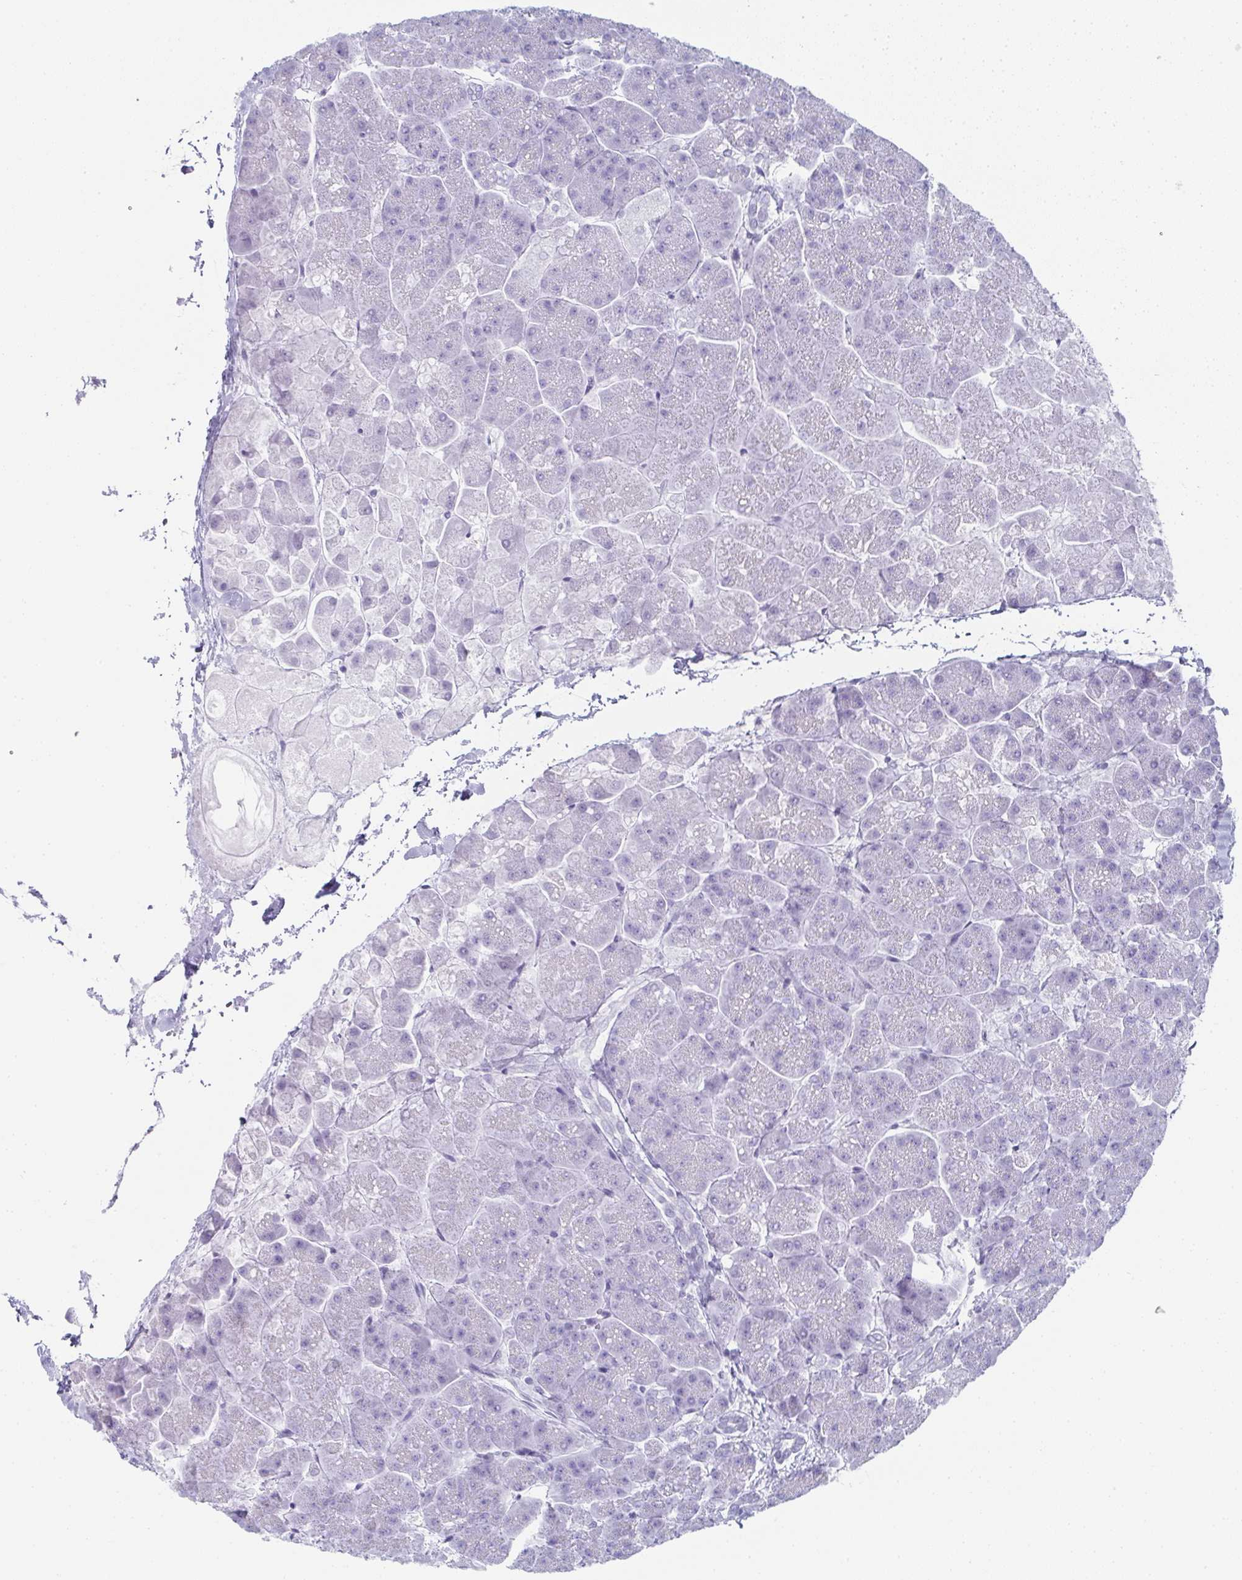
{"staining": {"intensity": "negative", "quantity": "none", "location": "none"}, "tissue": "pancreas", "cell_type": "Exocrine glandular cells", "image_type": "normal", "snomed": [{"axis": "morphology", "description": "Normal tissue, NOS"}, {"axis": "topography", "description": "Pancreas"}, {"axis": "topography", "description": "Peripheral nerve tissue"}], "caption": "High magnification brightfield microscopy of unremarkable pancreas stained with DAB (brown) and counterstained with hematoxylin (blue): exocrine glandular cells show no significant positivity.", "gene": "SYCP1", "patient": {"sex": "male", "age": 54}}